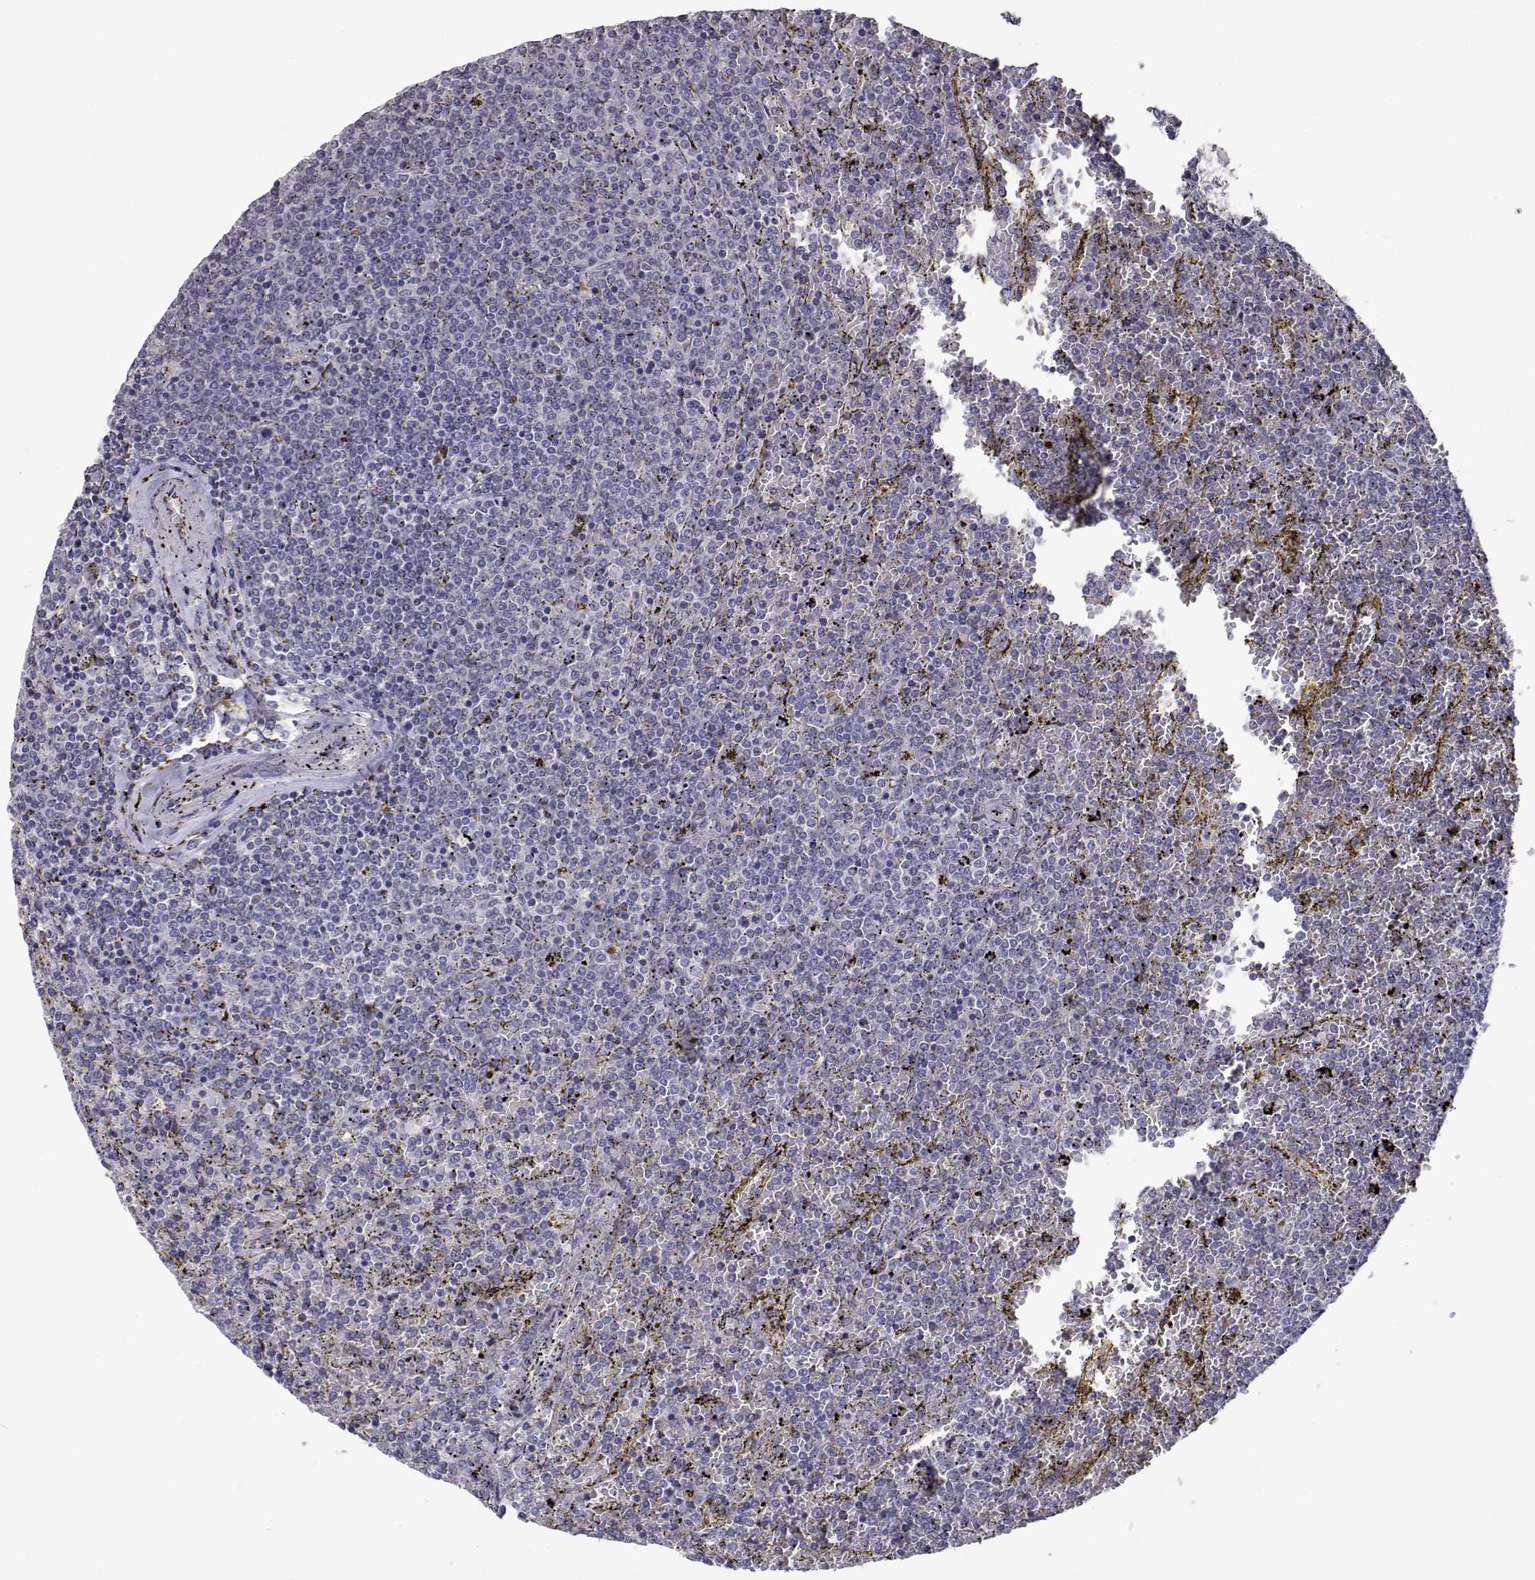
{"staining": {"intensity": "negative", "quantity": "none", "location": "none"}, "tissue": "lymphoma", "cell_type": "Tumor cells", "image_type": "cancer", "snomed": [{"axis": "morphology", "description": "Malignant lymphoma, non-Hodgkin's type, Low grade"}, {"axis": "topography", "description": "Spleen"}], "caption": "Tumor cells show no significant protein expression in lymphoma. (IHC, brightfield microscopy, high magnification).", "gene": "RBPJL", "patient": {"sex": "female", "age": 77}}